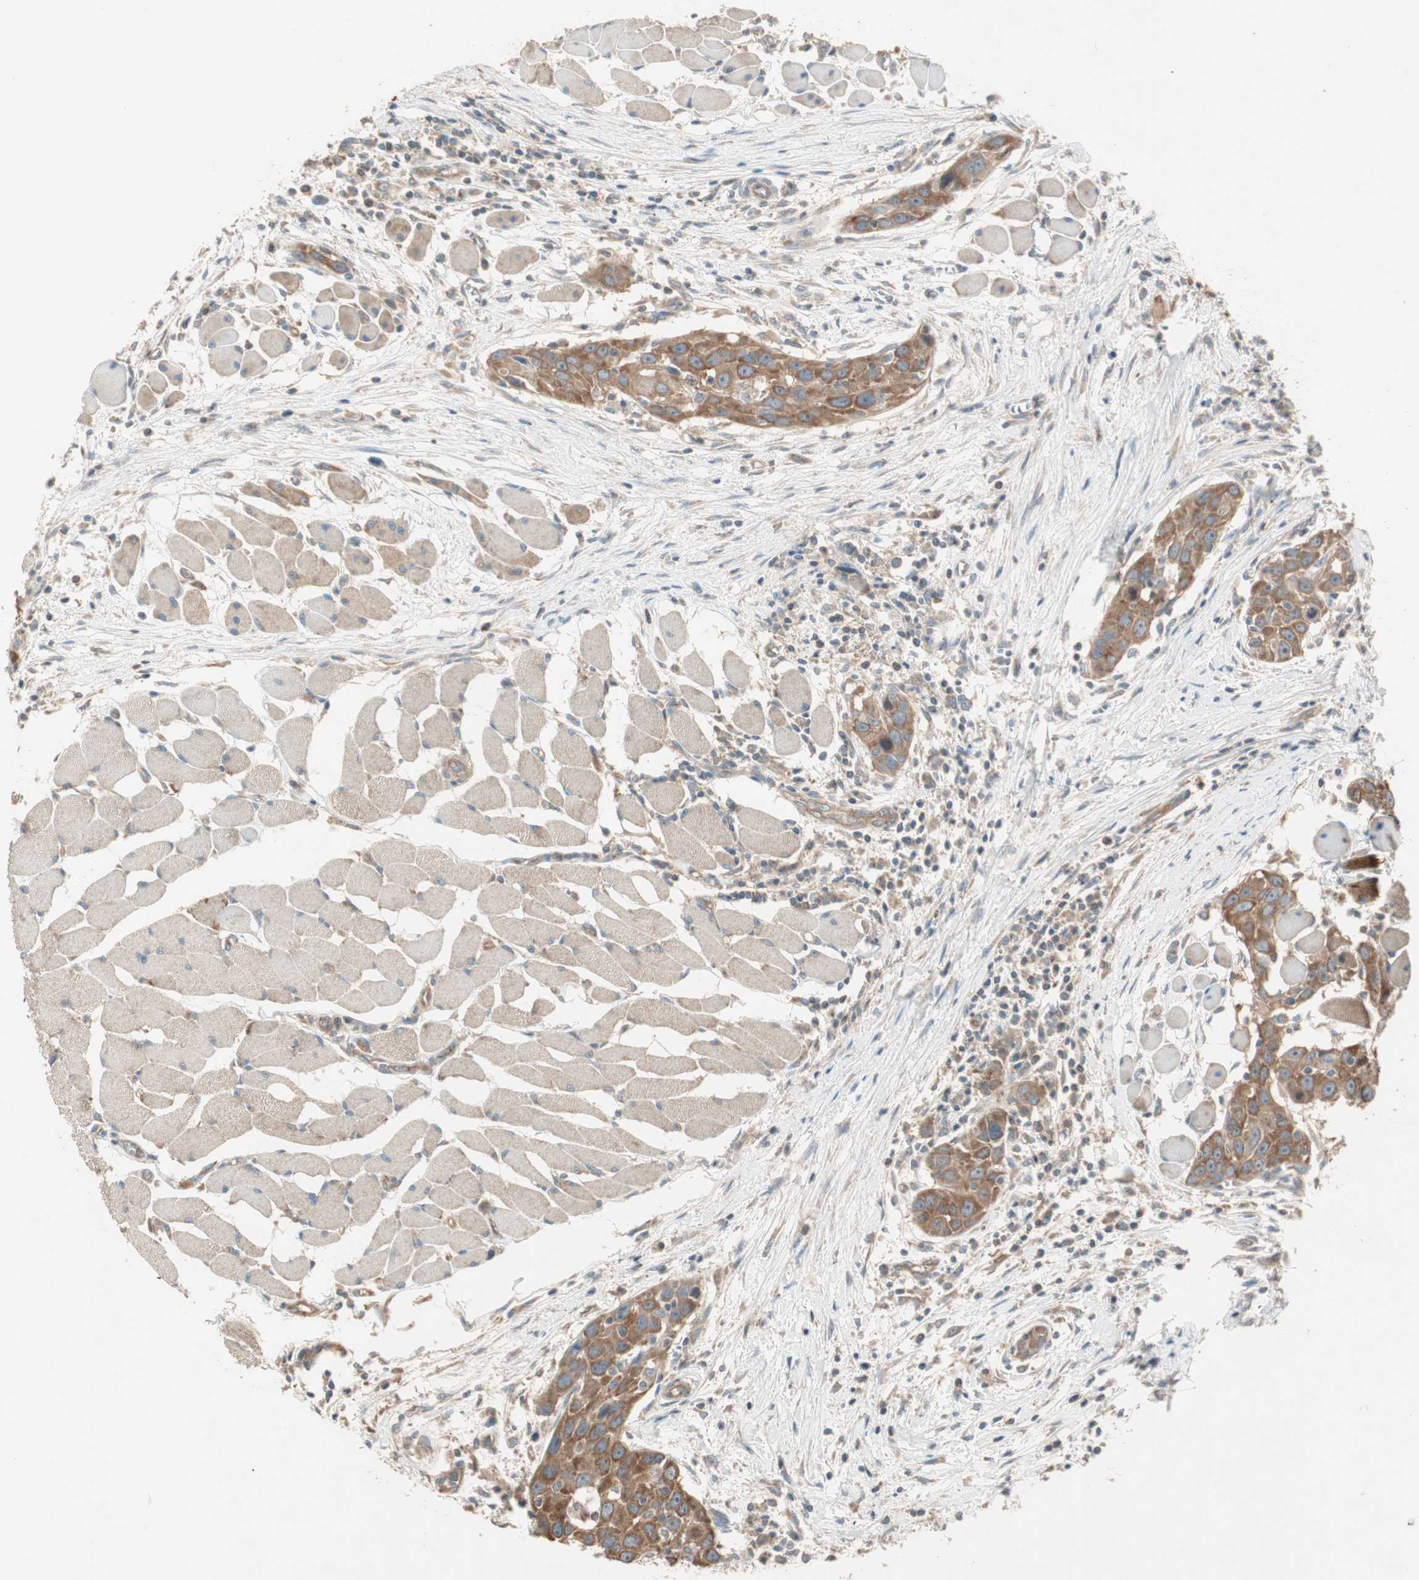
{"staining": {"intensity": "strong", "quantity": ">75%", "location": "cytoplasmic/membranous"}, "tissue": "head and neck cancer", "cell_type": "Tumor cells", "image_type": "cancer", "snomed": [{"axis": "morphology", "description": "Squamous cell carcinoma, NOS"}, {"axis": "topography", "description": "Oral tissue"}, {"axis": "topography", "description": "Head-Neck"}], "caption": "Immunohistochemistry of human head and neck squamous cell carcinoma displays high levels of strong cytoplasmic/membranous expression in about >75% of tumor cells. Nuclei are stained in blue.", "gene": "CC2D1A", "patient": {"sex": "female", "age": 50}}